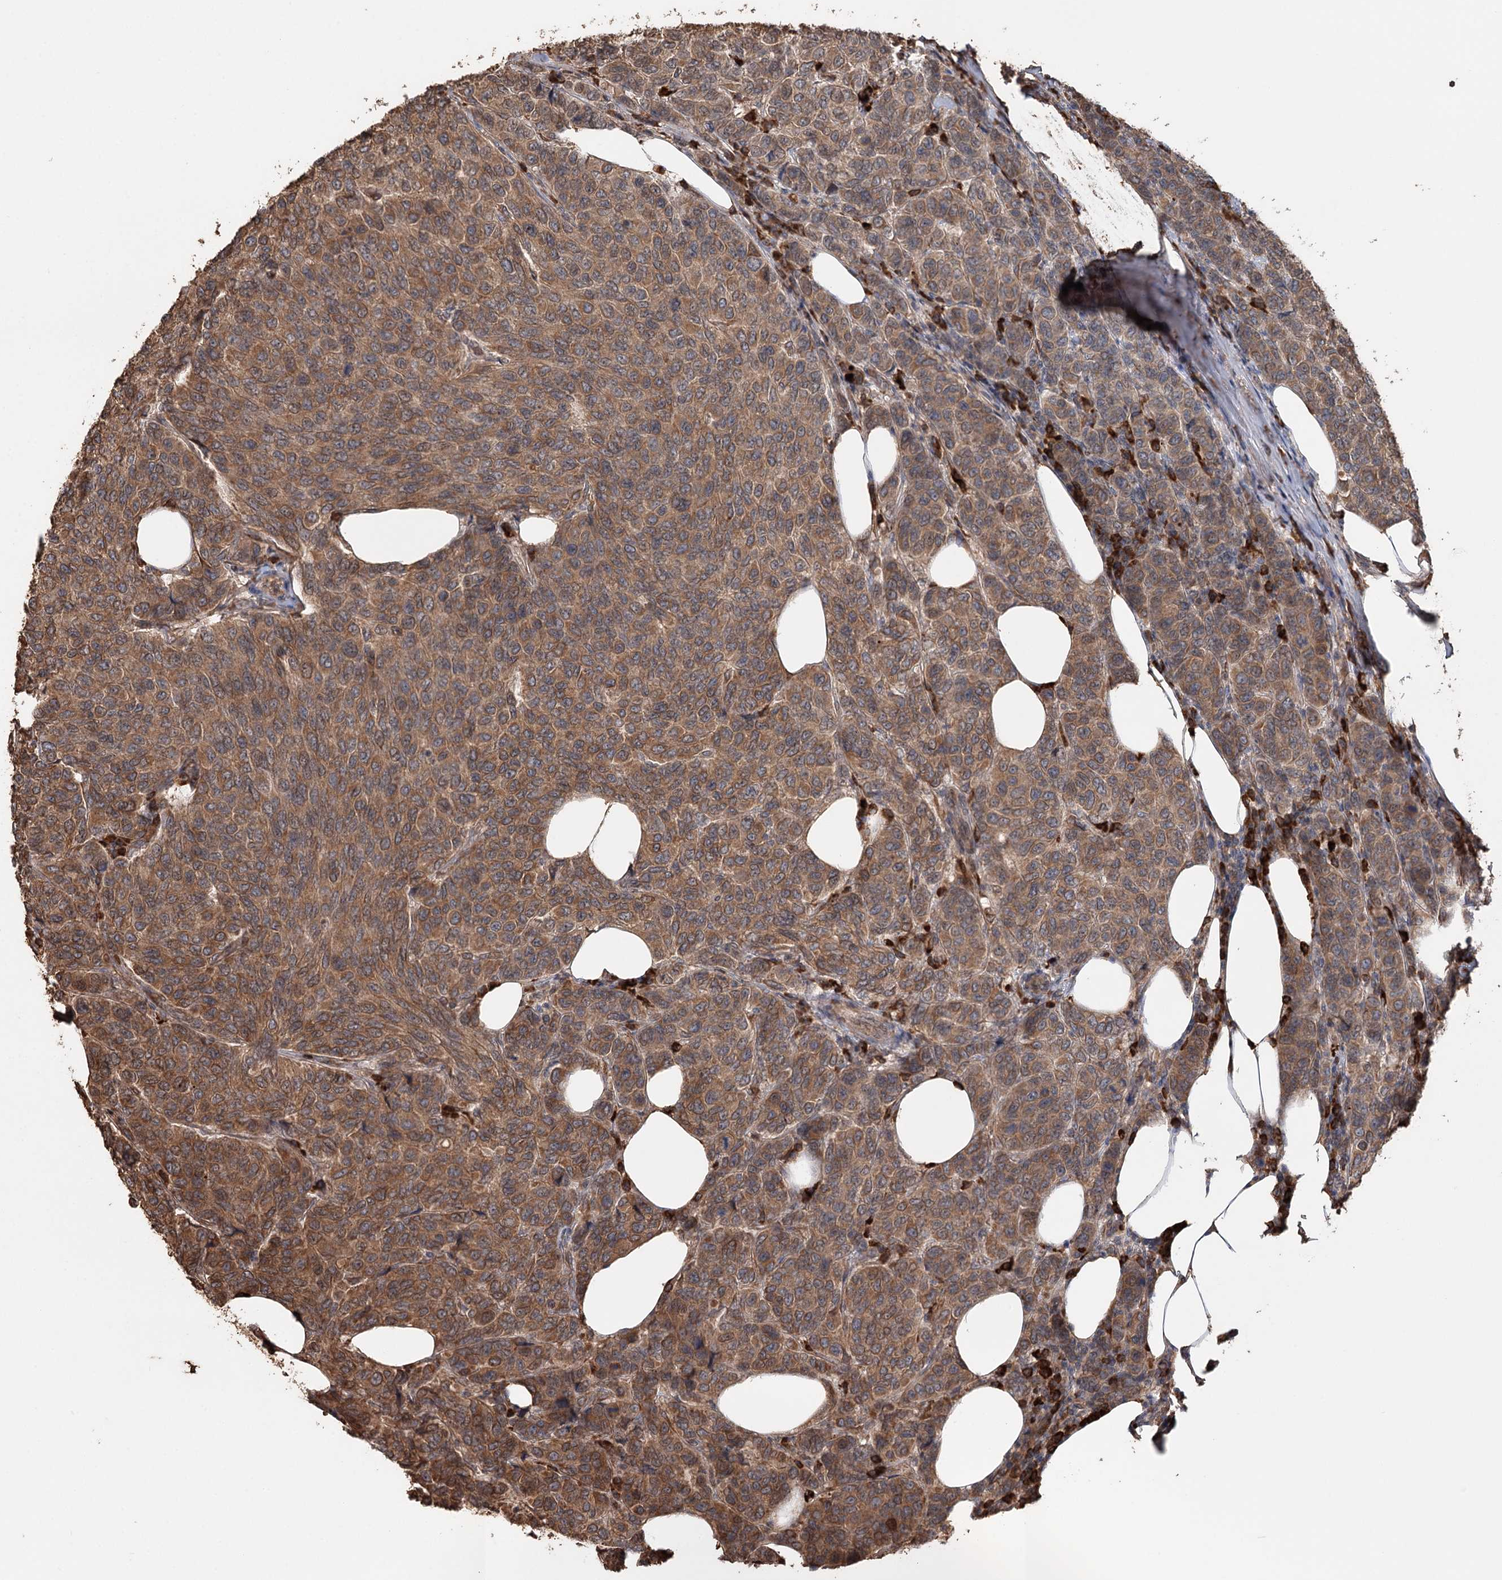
{"staining": {"intensity": "moderate", "quantity": ">75%", "location": "cytoplasmic/membranous"}, "tissue": "breast cancer", "cell_type": "Tumor cells", "image_type": "cancer", "snomed": [{"axis": "morphology", "description": "Duct carcinoma"}, {"axis": "topography", "description": "Breast"}], "caption": "The micrograph displays a brown stain indicating the presence of a protein in the cytoplasmic/membranous of tumor cells in breast cancer (invasive ductal carcinoma).", "gene": "SYVN1", "patient": {"sex": "female", "age": 55}}